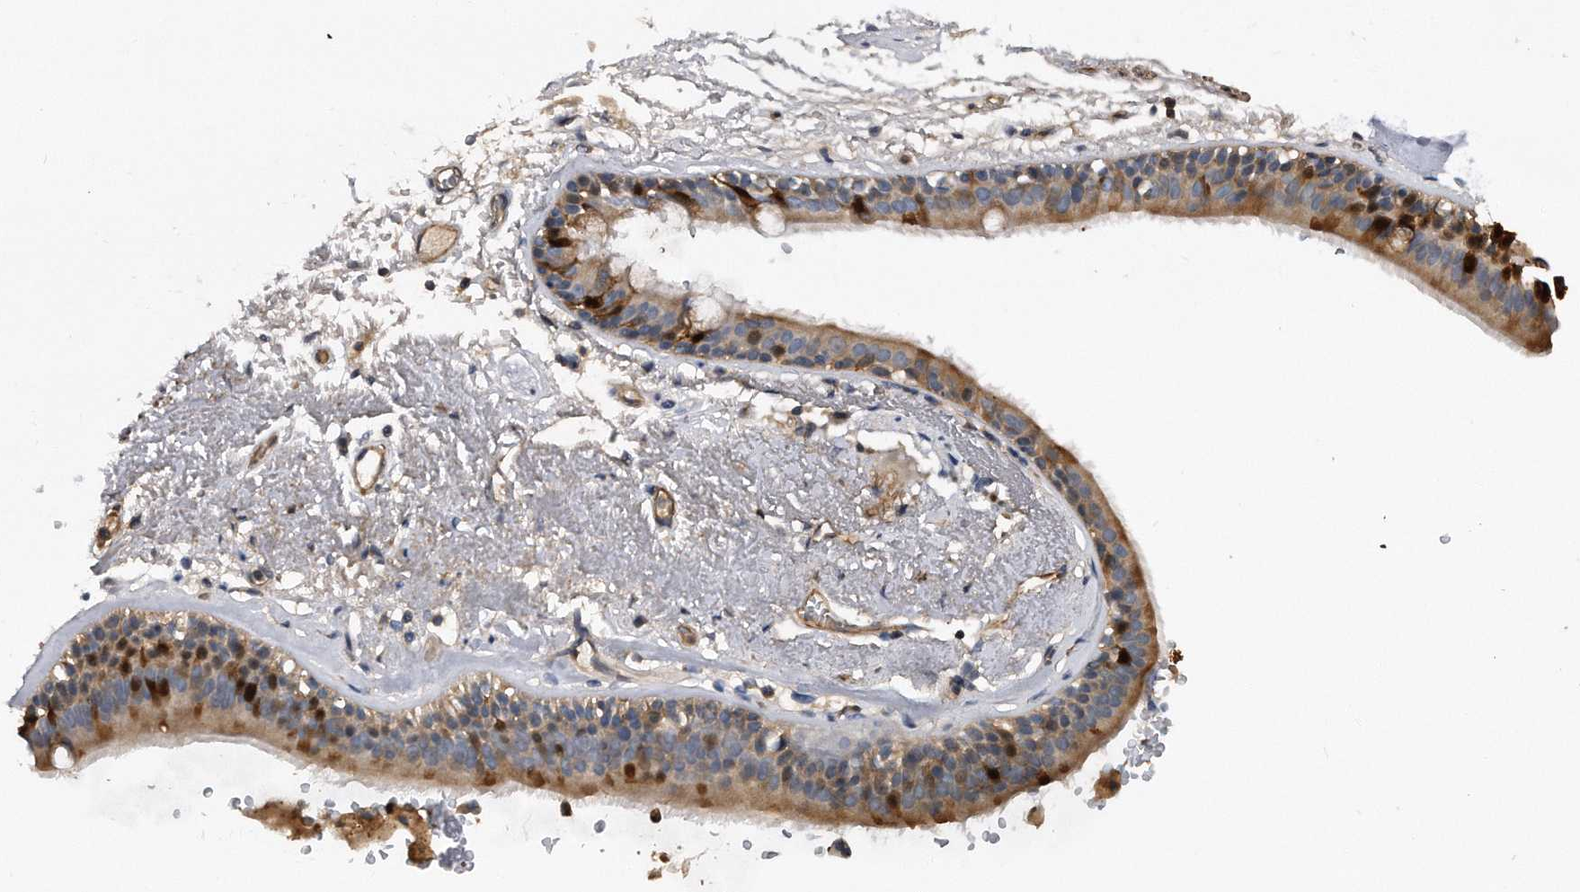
{"staining": {"intensity": "moderate", "quantity": "<25%", "location": "cytoplasmic/membranous"}, "tissue": "adipose tissue", "cell_type": "Adipocytes", "image_type": "normal", "snomed": [{"axis": "morphology", "description": "Normal tissue, NOS"}, {"axis": "topography", "description": "Cartilage tissue"}], "caption": "Normal adipose tissue displays moderate cytoplasmic/membranous staining in about <25% of adipocytes The staining was performed using DAB, with brown indicating positive protein expression. Nuclei are stained blue with hematoxylin..", "gene": "KCND3", "patient": {"sex": "female", "age": 63}}